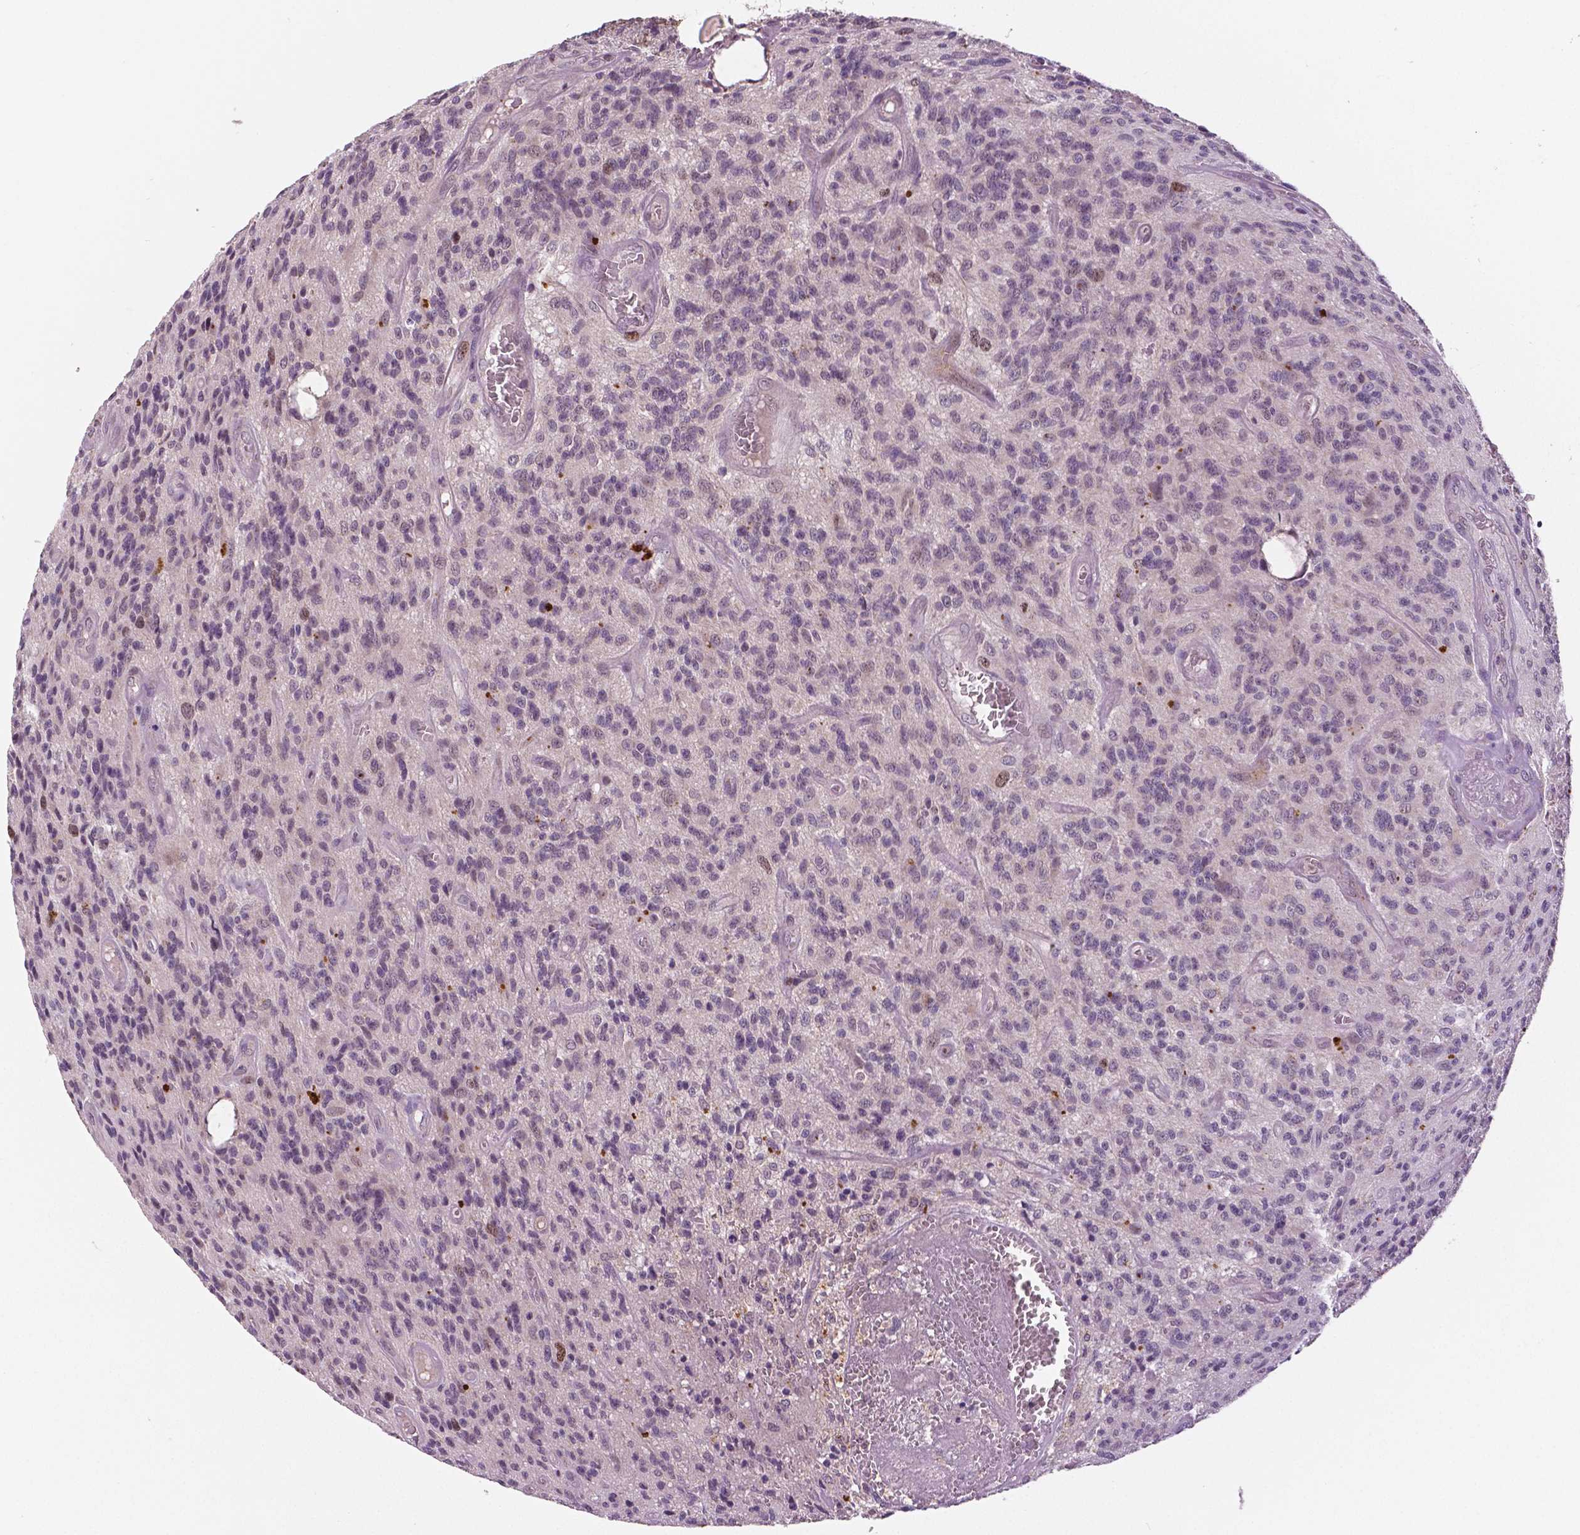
{"staining": {"intensity": "negative", "quantity": "none", "location": "none"}, "tissue": "glioma", "cell_type": "Tumor cells", "image_type": "cancer", "snomed": [{"axis": "morphology", "description": "Glioma, malignant, High grade"}, {"axis": "topography", "description": "Brain"}], "caption": "Human malignant high-grade glioma stained for a protein using immunohistochemistry shows no staining in tumor cells.", "gene": "MKI67", "patient": {"sex": "male", "age": 76}}